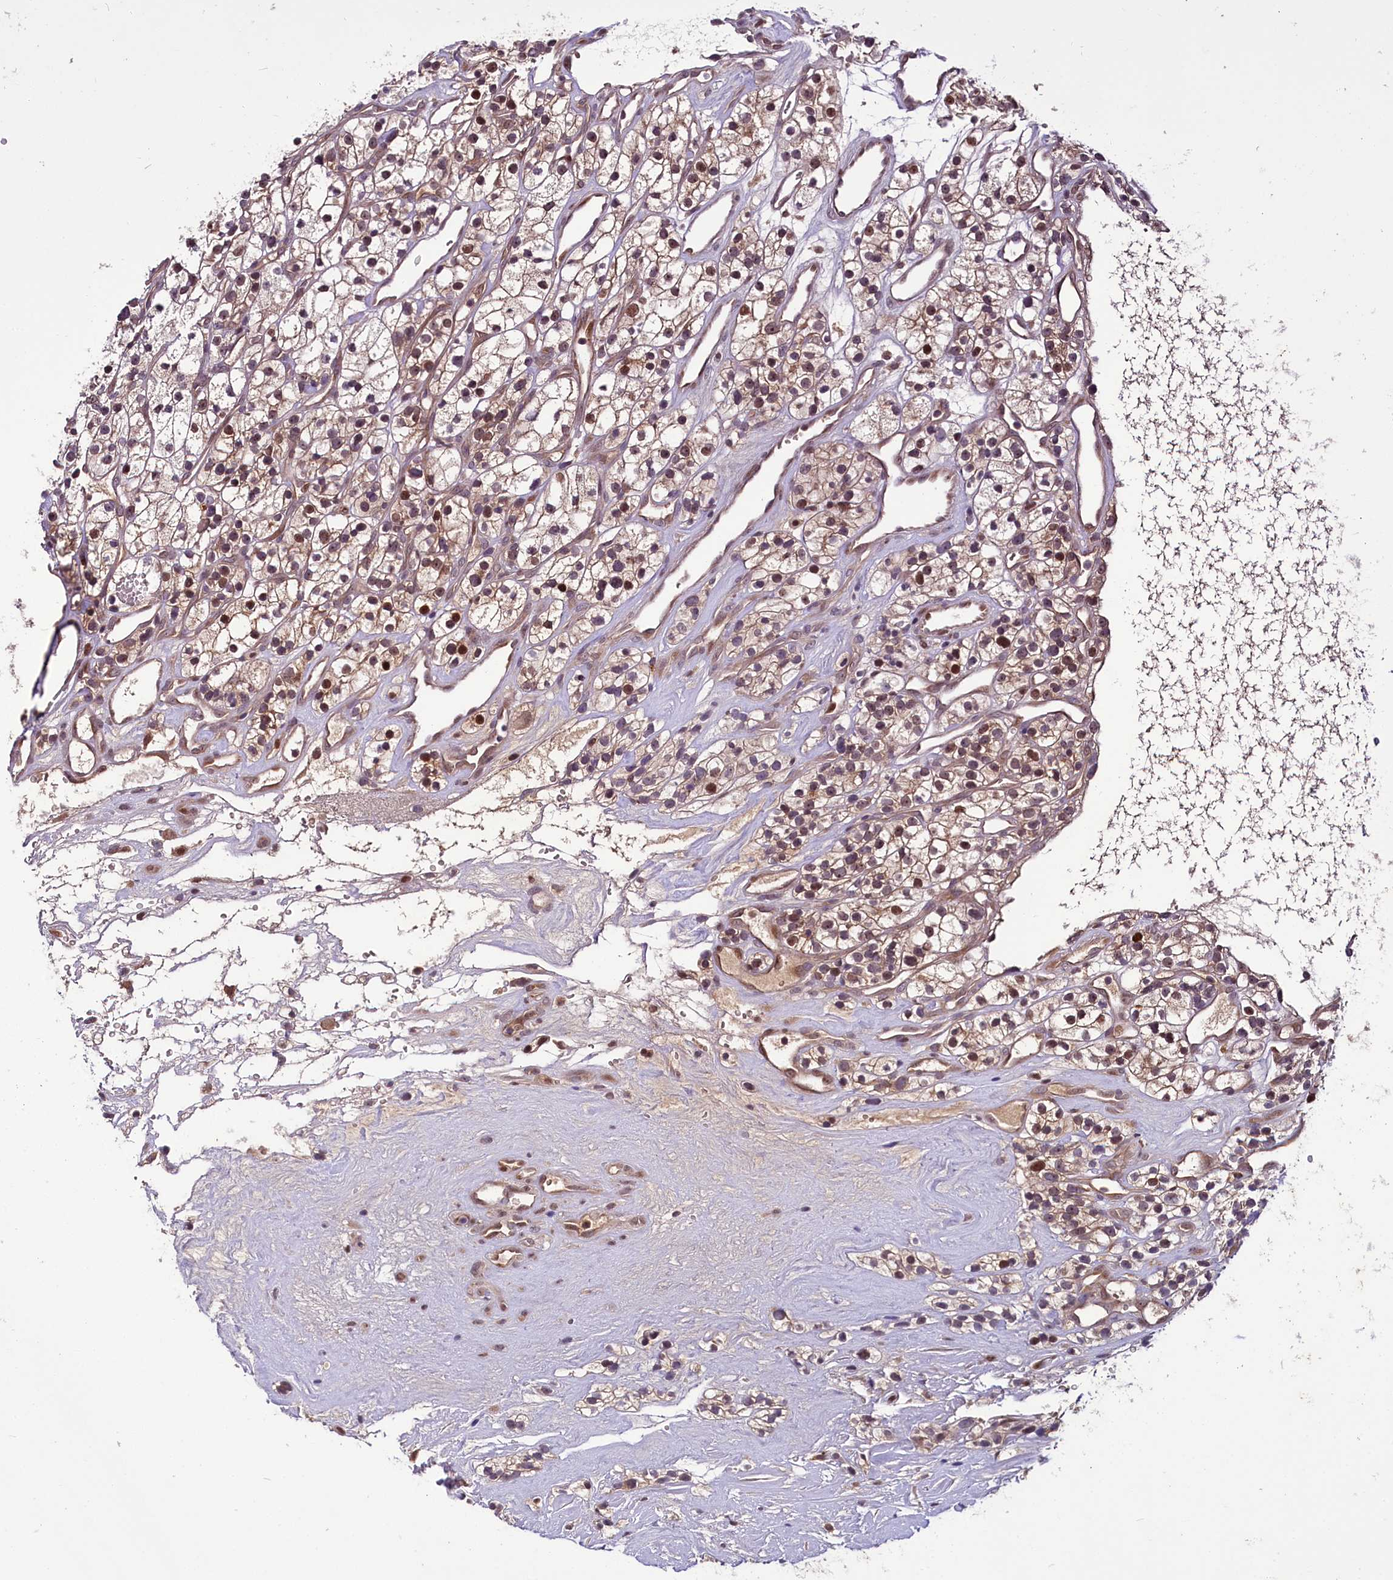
{"staining": {"intensity": "moderate", "quantity": ">75%", "location": "cytoplasmic/membranous,nuclear"}, "tissue": "renal cancer", "cell_type": "Tumor cells", "image_type": "cancer", "snomed": [{"axis": "morphology", "description": "Adenocarcinoma, NOS"}, {"axis": "topography", "description": "Kidney"}], "caption": "There is medium levels of moderate cytoplasmic/membranous and nuclear positivity in tumor cells of renal cancer (adenocarcinoma), as demonstrated by immunohistochemical staining (brown color).", "gene": "N4BP2L1", "patient": {"sex": "female", "age": 57}}